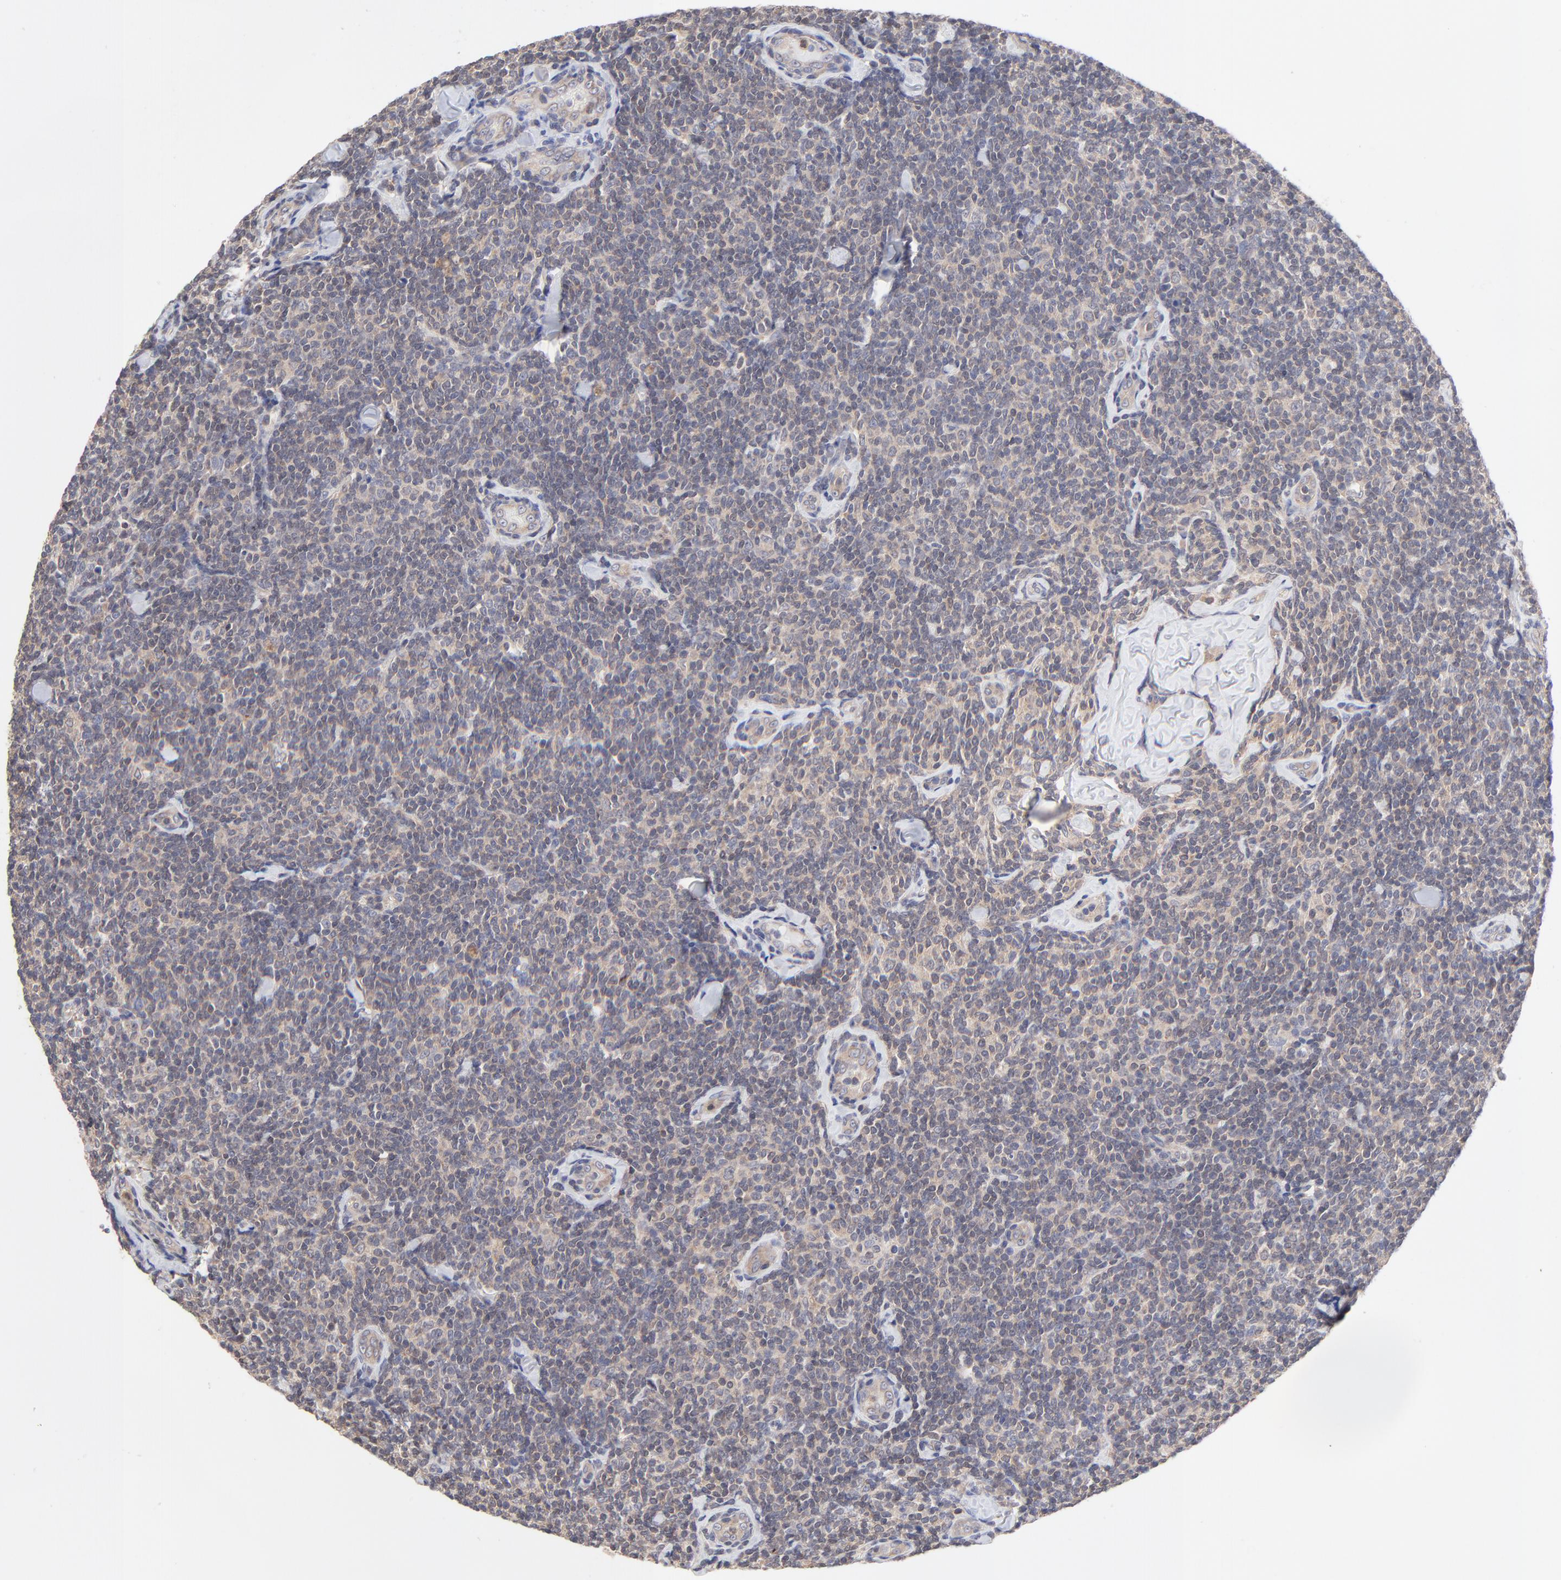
{"staining": {"intensity": "negative", "quantity": "none", "location": "none"}, "tissue": "lymphoma", "cell_type": "Tumor cells", "image_type": "cancer", "snomed": [{"axis": "morphology", "description": "Malignant lymphoma, non-Hodgkin's type, Low grade"}, {"axis": "topography", "description": "Lymph node"}], "caption": "Malignant lymphoma, non-Hodgkin's type (low-grade) stained for a protein using immunohistochemistry reveals no staining tumor cells.", "gene": "PCMT1", "patient": {"sex": "female", "age": 56}}